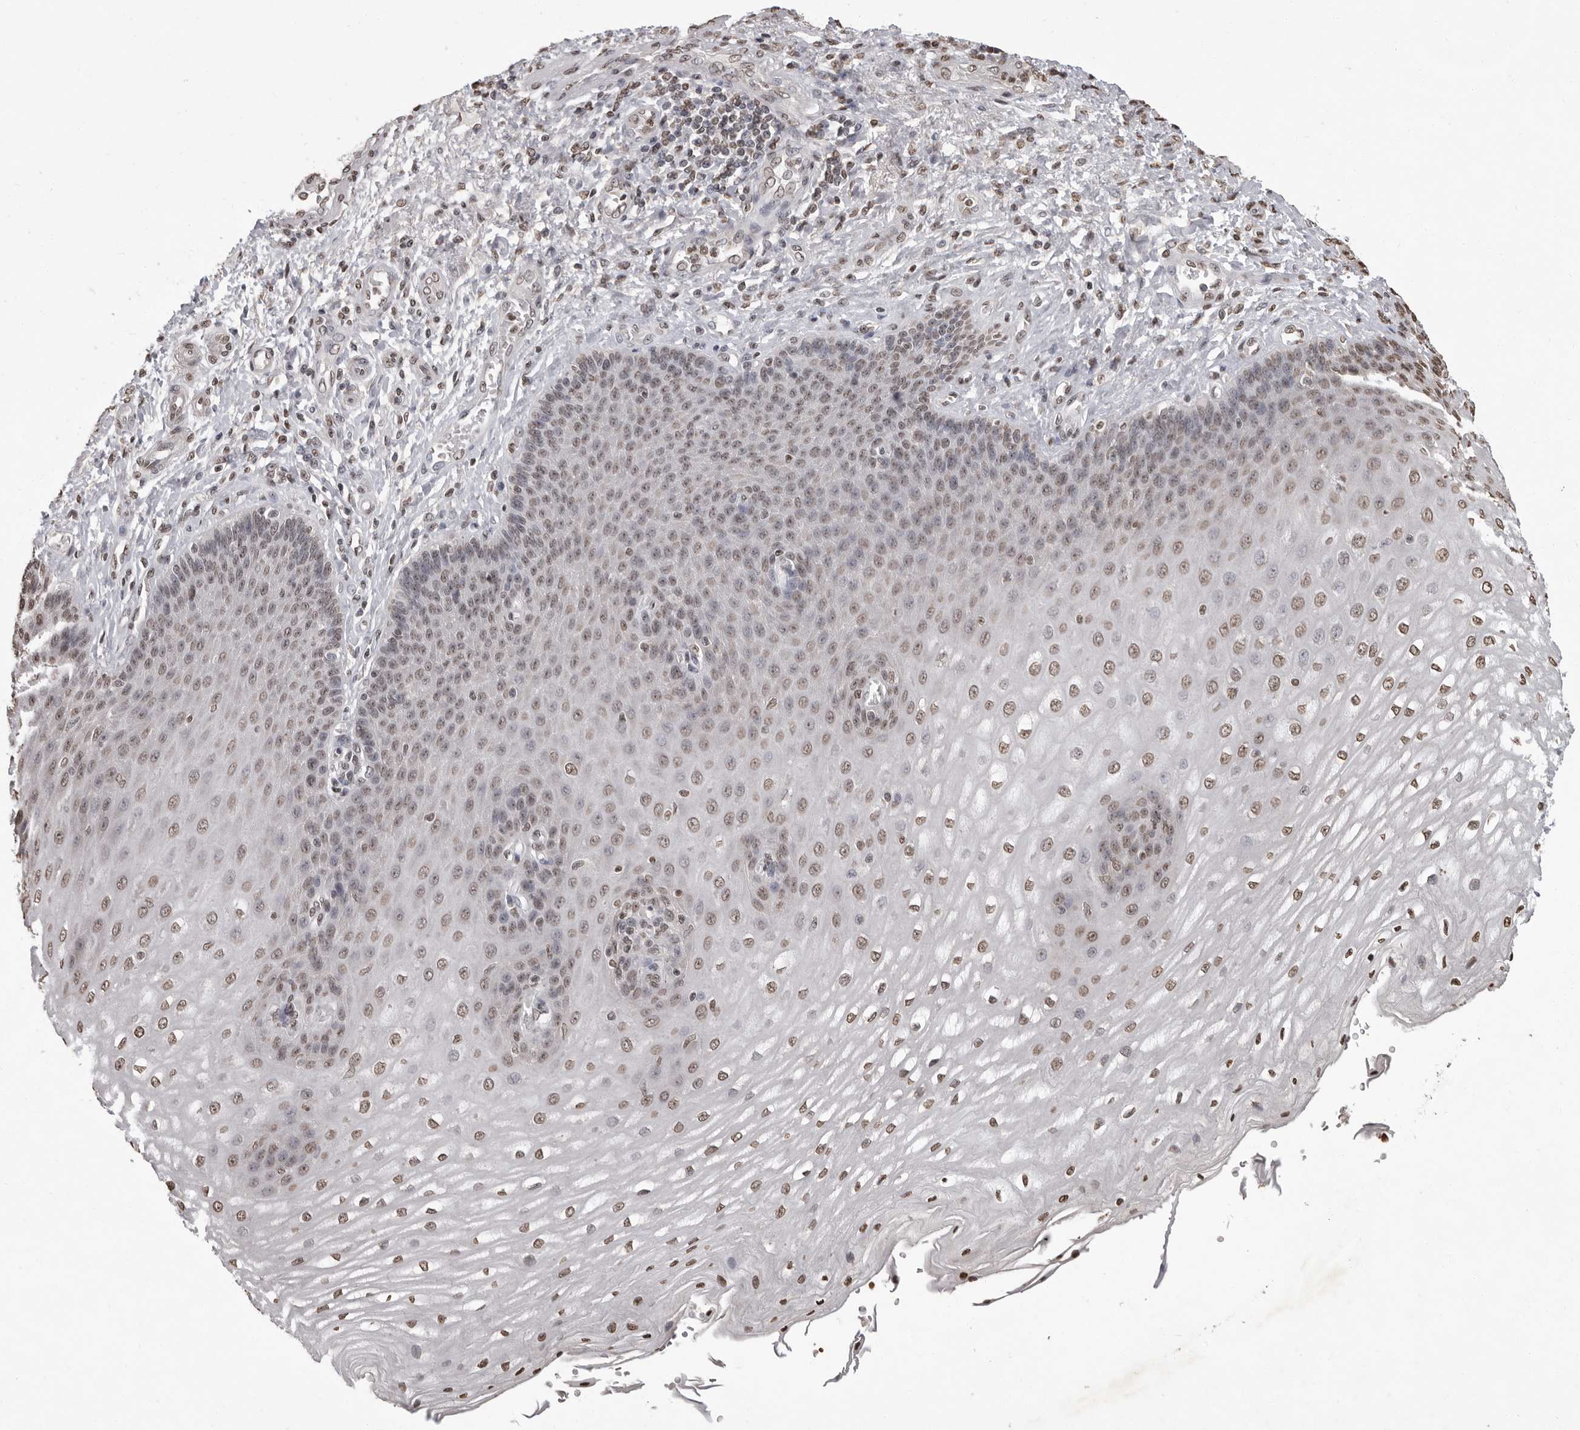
{"staining": {"intensity": "weak", "quantity": ">75%", "location": "nuclear"}, "tissue": "esophagus", "cell_type": "Squamous epithelial cells", "image_type": "normal", "snomed": [{"axis": "morphology", "description": "Normal tissue, NOS"}, {"axis": "topography", "description": "Esophagus"}], "caption": "Esophagus stained with IHC displays weak nuclear expression in approximately >75% of squamous epithelial cells.", "gene": "WDR45", "patient": {"sex": "male", "age": 54}}